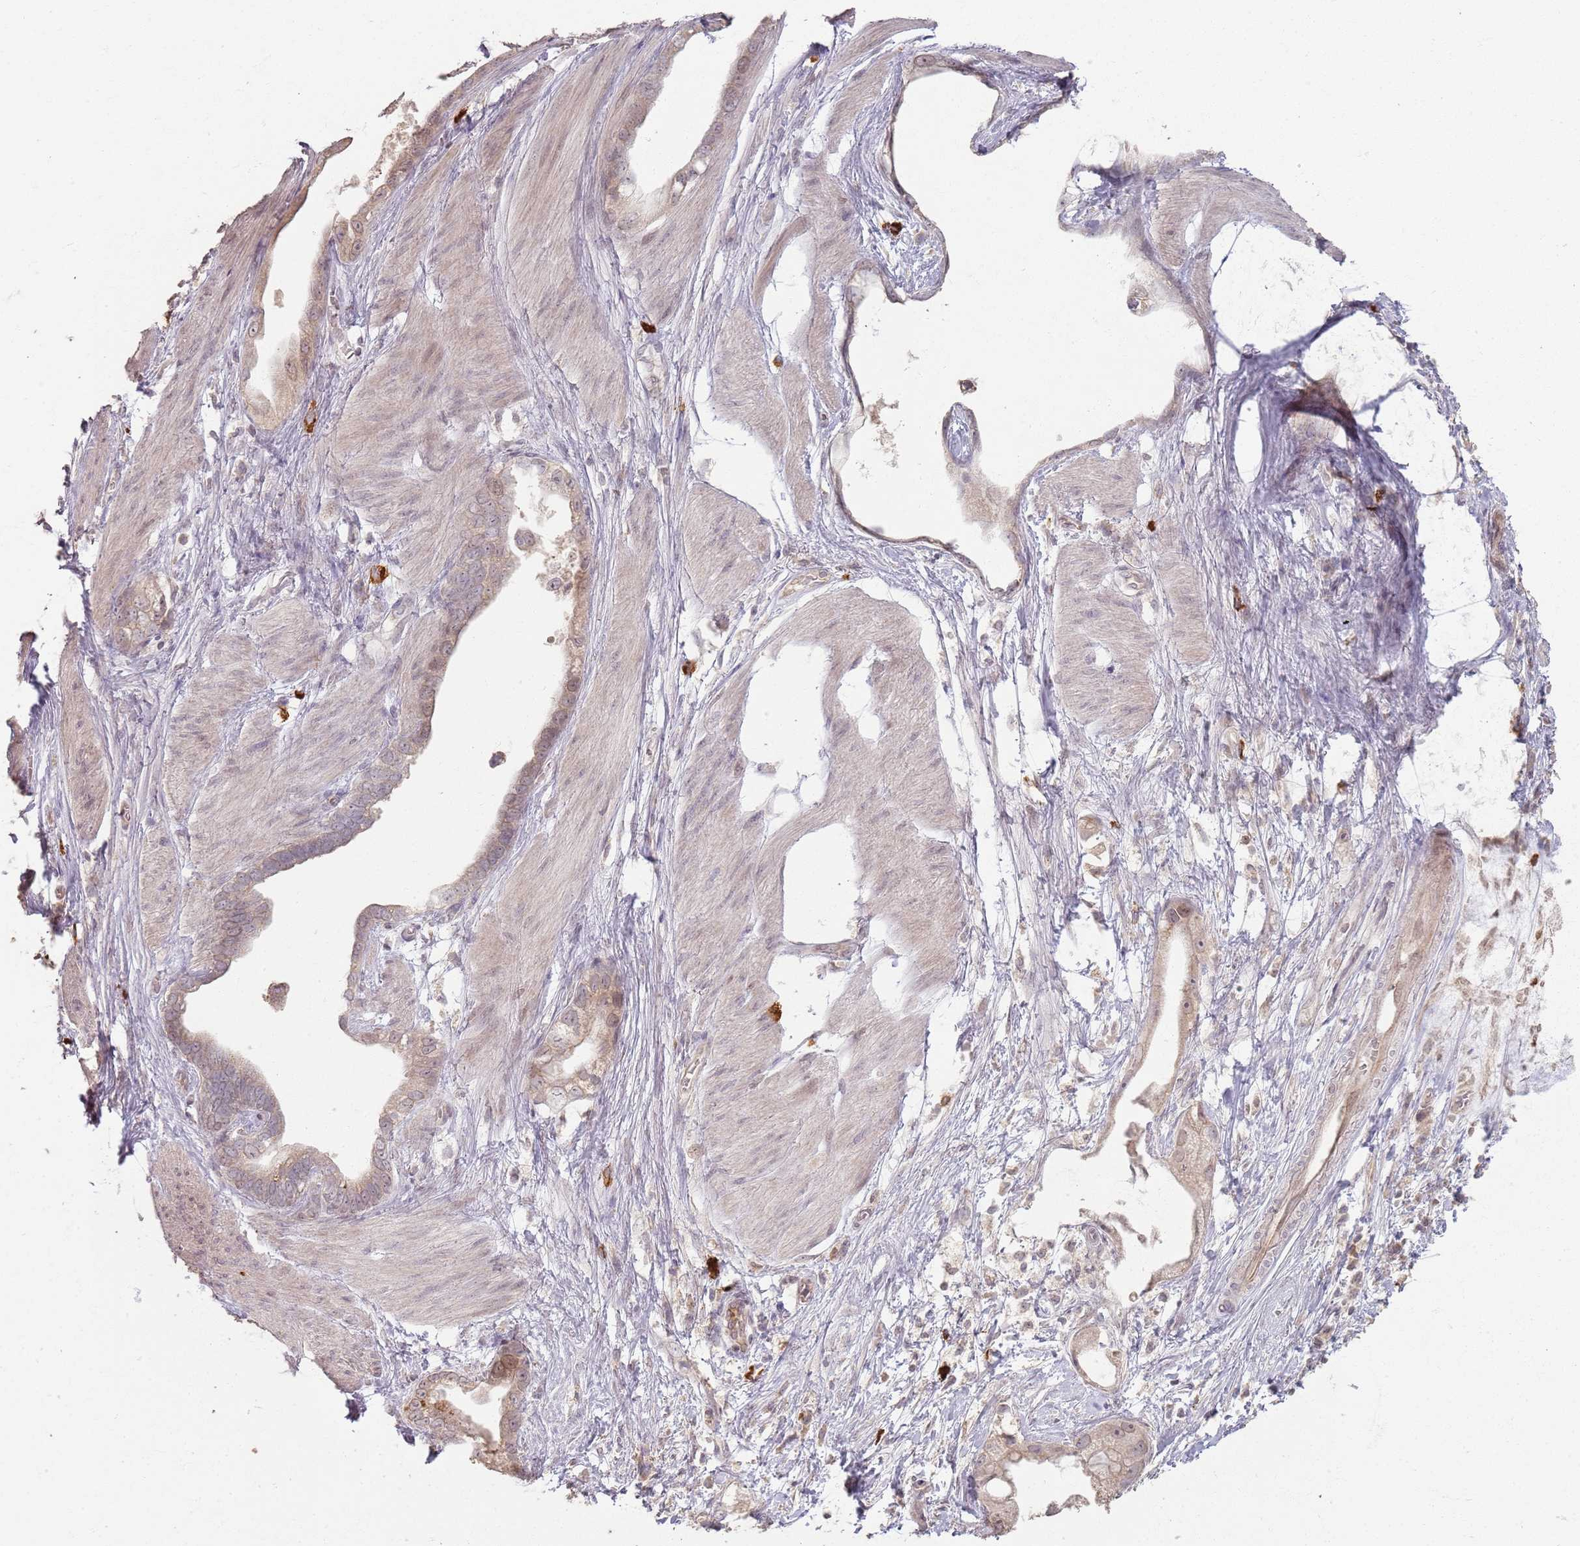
{"staining": {"intensity": "moderate", "quantity": ">75%", "location": "cytoplasmic/membranous,nuclear"}, "tissue": "stomach cancer", "cell_type": "Tumor cells", "image_type": "cancer", "snomed": [{"axis": "morphology", "description": "Adenocarcinoma, NOS"}, {"axis": "topography", "description": "Stomach"}], "caption": "Brown immunohistochemical staining in stomach cancer shows moderate cytoplasmic/membranous and nuclear expression in about >75% of tumor cells.", "gene": "CCDC168", "patient": {"sex": "male", "age": 55}}